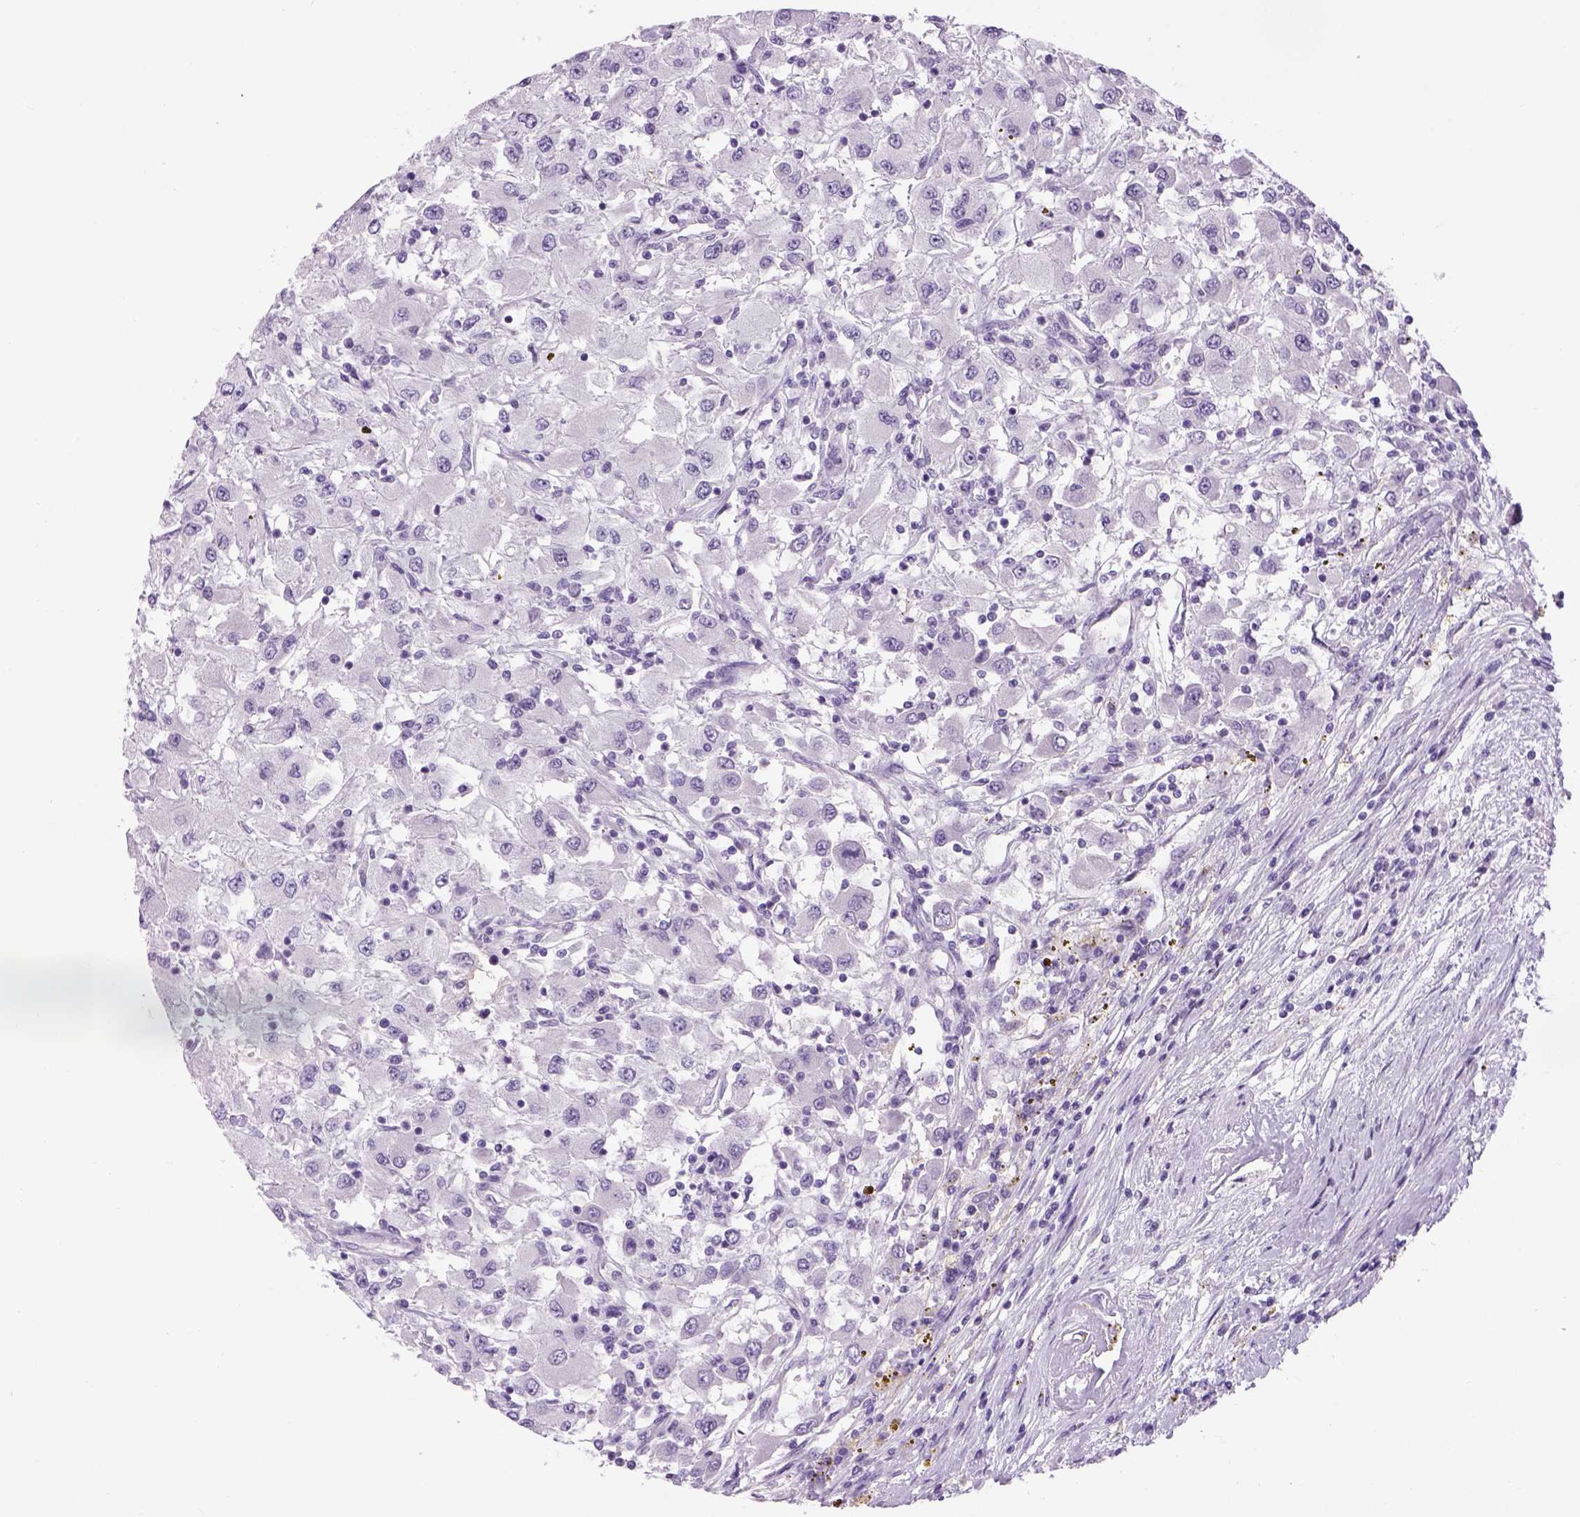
{"staining": {"intensity": "negative", "quantity": "none", "location": "none"}, "tissue": "renal cancer", "cell_type": "Tumor cells", "image_type": "cancer", "snomed": [{"axis": "morphology", "description": "Adenocarcinoma, NOS"}, {"axis": "topography", "description": "Kidney"}], "caption": "This is a micrograph of immunohistochemistry staining of renal cancer, which shows no expression in tumor cells.", "gene": "DBH", "patient": {"sex": "female", "age": 67}}